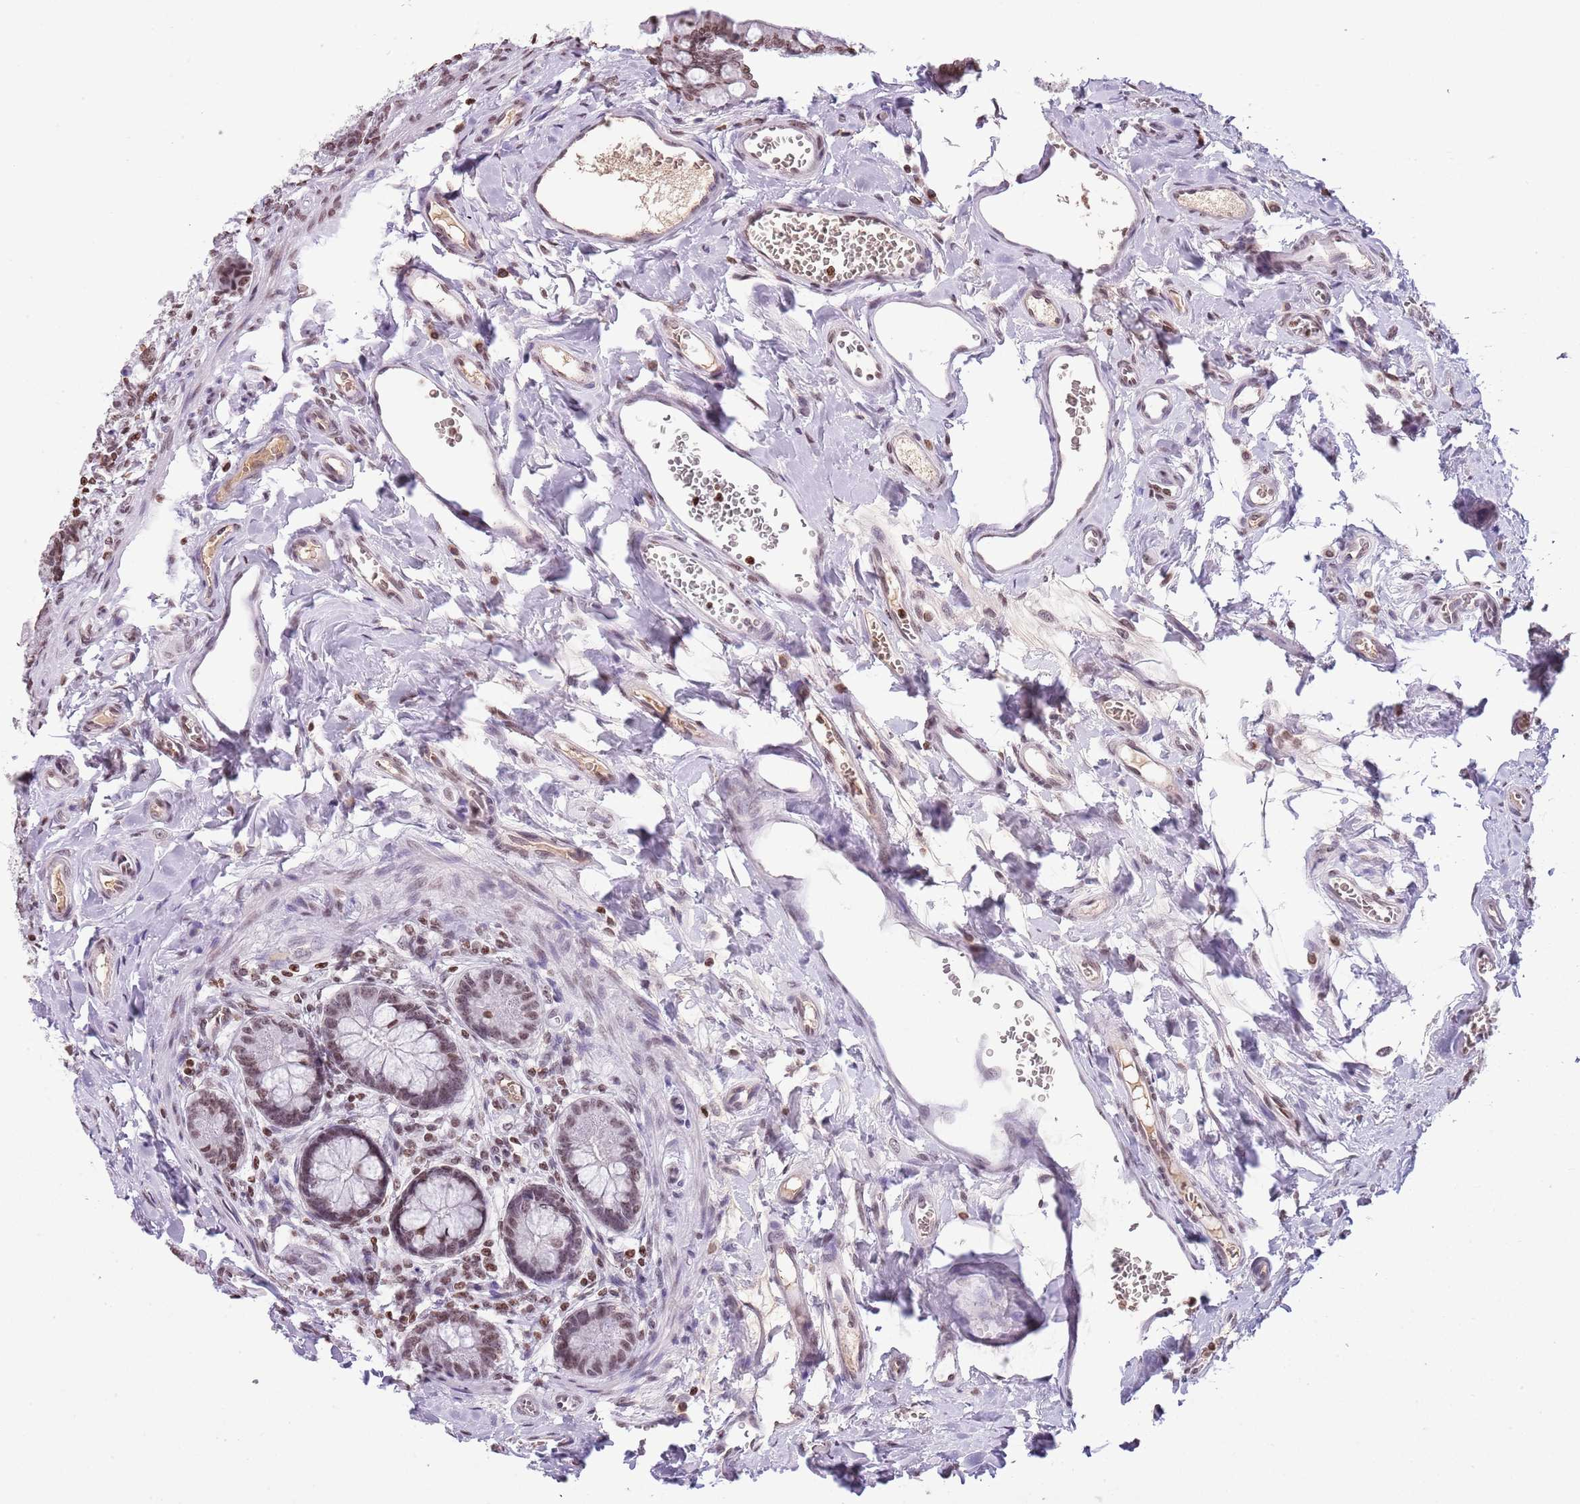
{"staining": {"intensity": "moderate", "quantity": ">75%", "location": "nuclear"}, "tissue": "small intestine", "cell_type": "Glandular cells", "image_type": "normal", "snomed": [{"axis": "morphology", "description": "Normal tissue, NOS"}, {"axis": "topography", "description": "Small intestine"}], "caption": "An IHC histopathology image of unremarkable tissue is shown. Protein staining in brown labels moderate nuclear positivity in small intestine within glandular cells.", "gene": "KPNA3", "patient": {"sex": "male", "age": 52}}